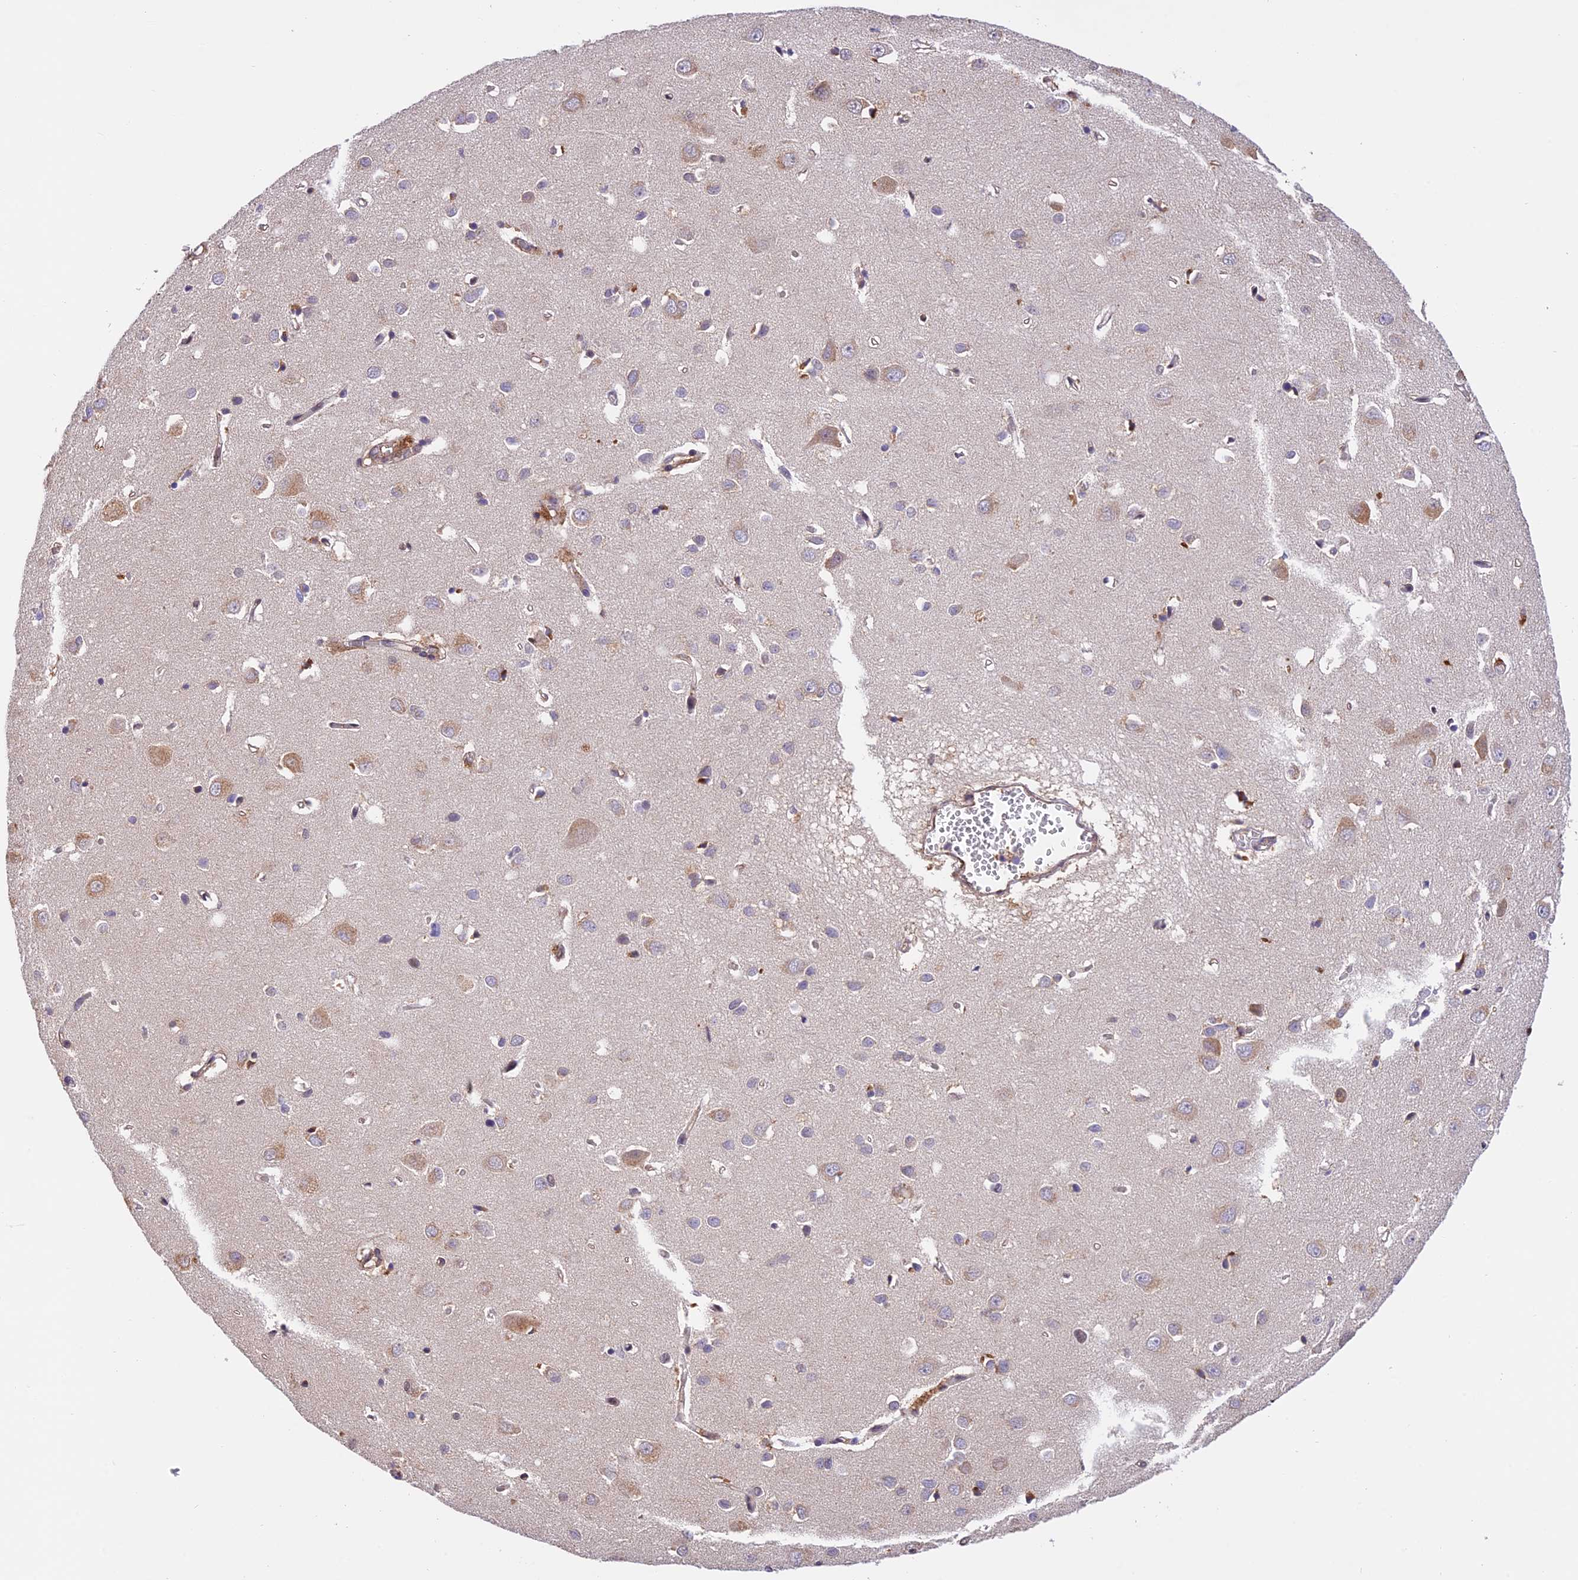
{"staining": {"intensity": "moderate", "quantity": ">75%", "location": "cytoplasmic/membranous"}, "tissue": "cerebral cortex", "cell_type": "Endothelial cells", "image_type": "normal", "snomed": [{"axis": "morphology", "description": "Normal tissue, NOS"}, {"axis": "topography", "description": "Cerebral cortex"}], "caption": "Protein staining reveals moderate cytoplasmic/membranous expression in about >75% of endothelial cells in normal cerebral cortex.", "gene": "PSMB3", "patient": {"sex": "female", "age": 64}}